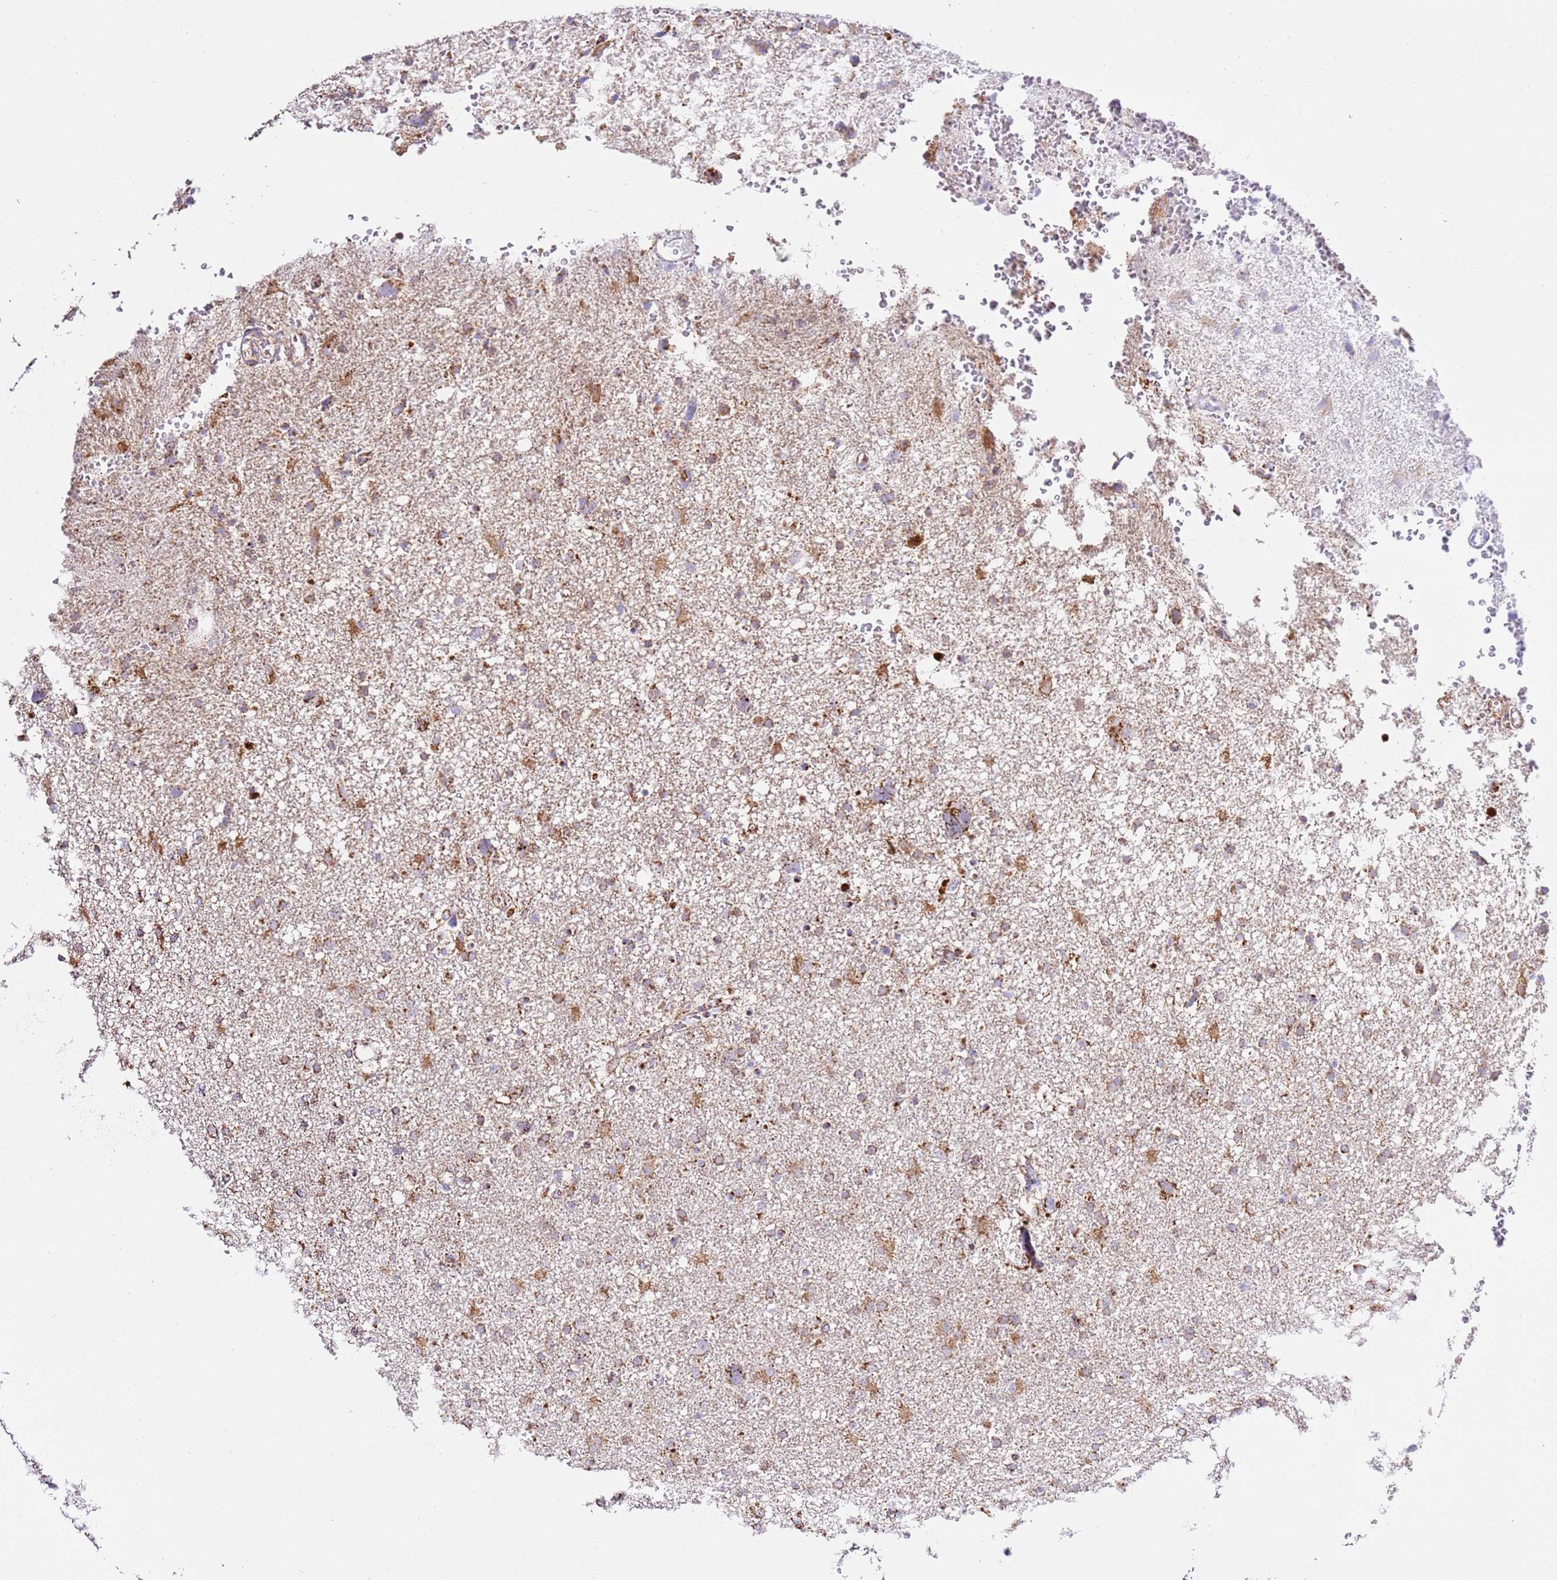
{"staining": {"intensity": "moderate", "quantity": ">75%", "location": "cytoplasmic/membranous"}, "tissue": "glioma", "cell_type": "Tumor cells", "image_type": "cancer", "snomed": [{"axis": "morphology", "description": "Glioma, malignant, High grade"}, {"axis": "topography", "description": "Brain"}], "caption": "Immunohistochemical staining of glioma demonstrates medium levels of moderate cytoplasmic/membranous protein positivity in approximately >75% of tumor cells.", "gene": "ZBTB39", "patient": {"sex": "male", "age": 61}}